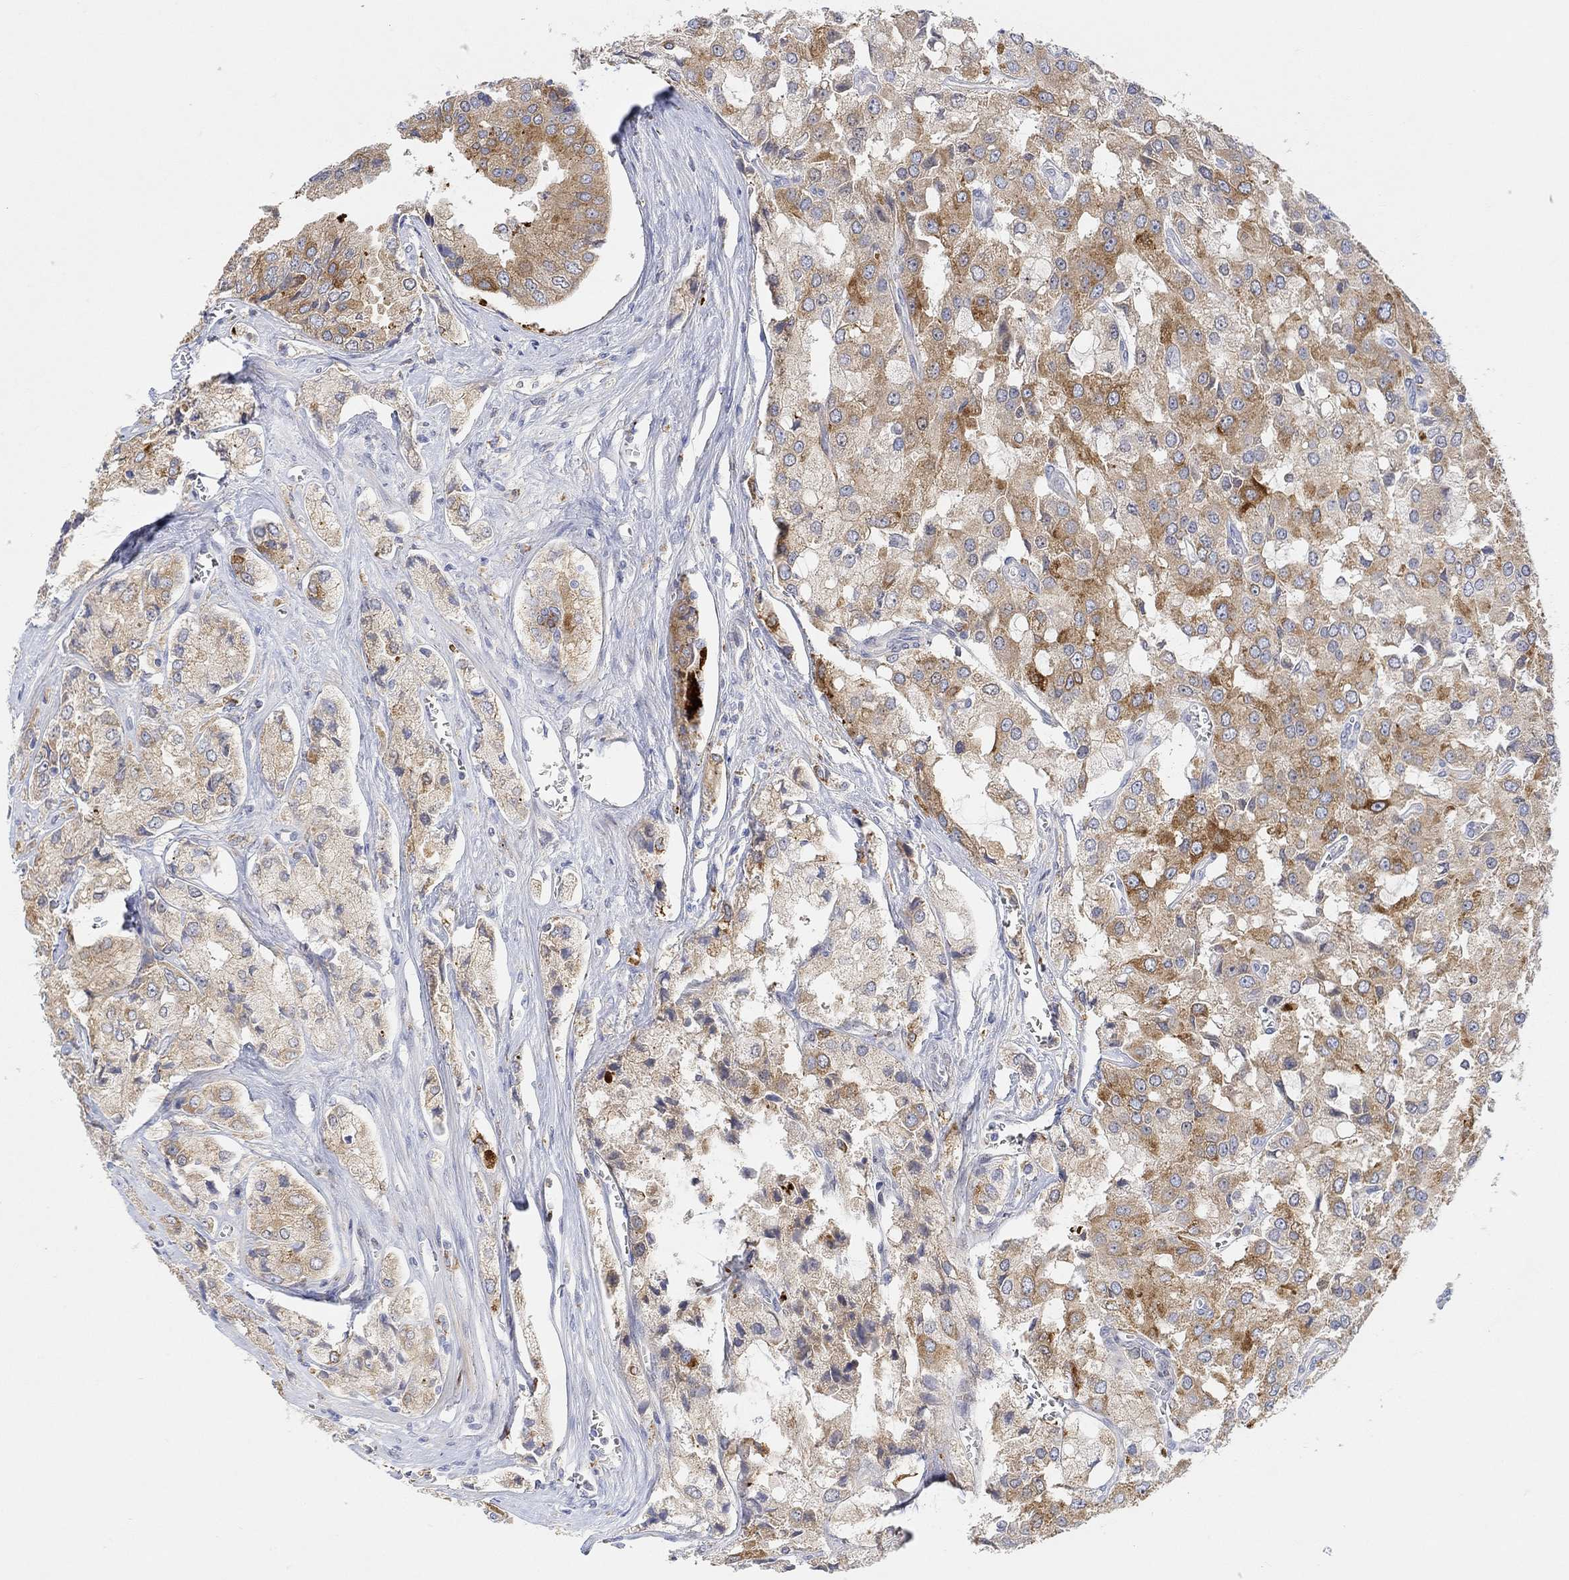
{"staining": {"intensity": "strong", "quantity": "25%-75%", "location": "cytoplasmic/membranous"}, "tissue": "prostate cancer", "cell_type": "Tumor cells", "image_type": "cancer", "snomed": [{"axis": "morphology", "description": "Adenocarcinoma, NOS"}, {"axis": "topography", "description": "Prostate and seminal vesicle, NOS"}, {"axis": "topography", "description": "Prostate"}], "caption": "Immunohistochemistry (DAB (3,3'-diaminobenzidine)) staining of human adenocarcinoma (prostate) shows strong cytoplasmic/membranous protein staining in approximately 25%-75% of tumor cells. (brown staining indicates protein expression, while blue staining denotes nuclei).", "gene": "ACSL1", "patient": {"sex": "male", "age": 67}}